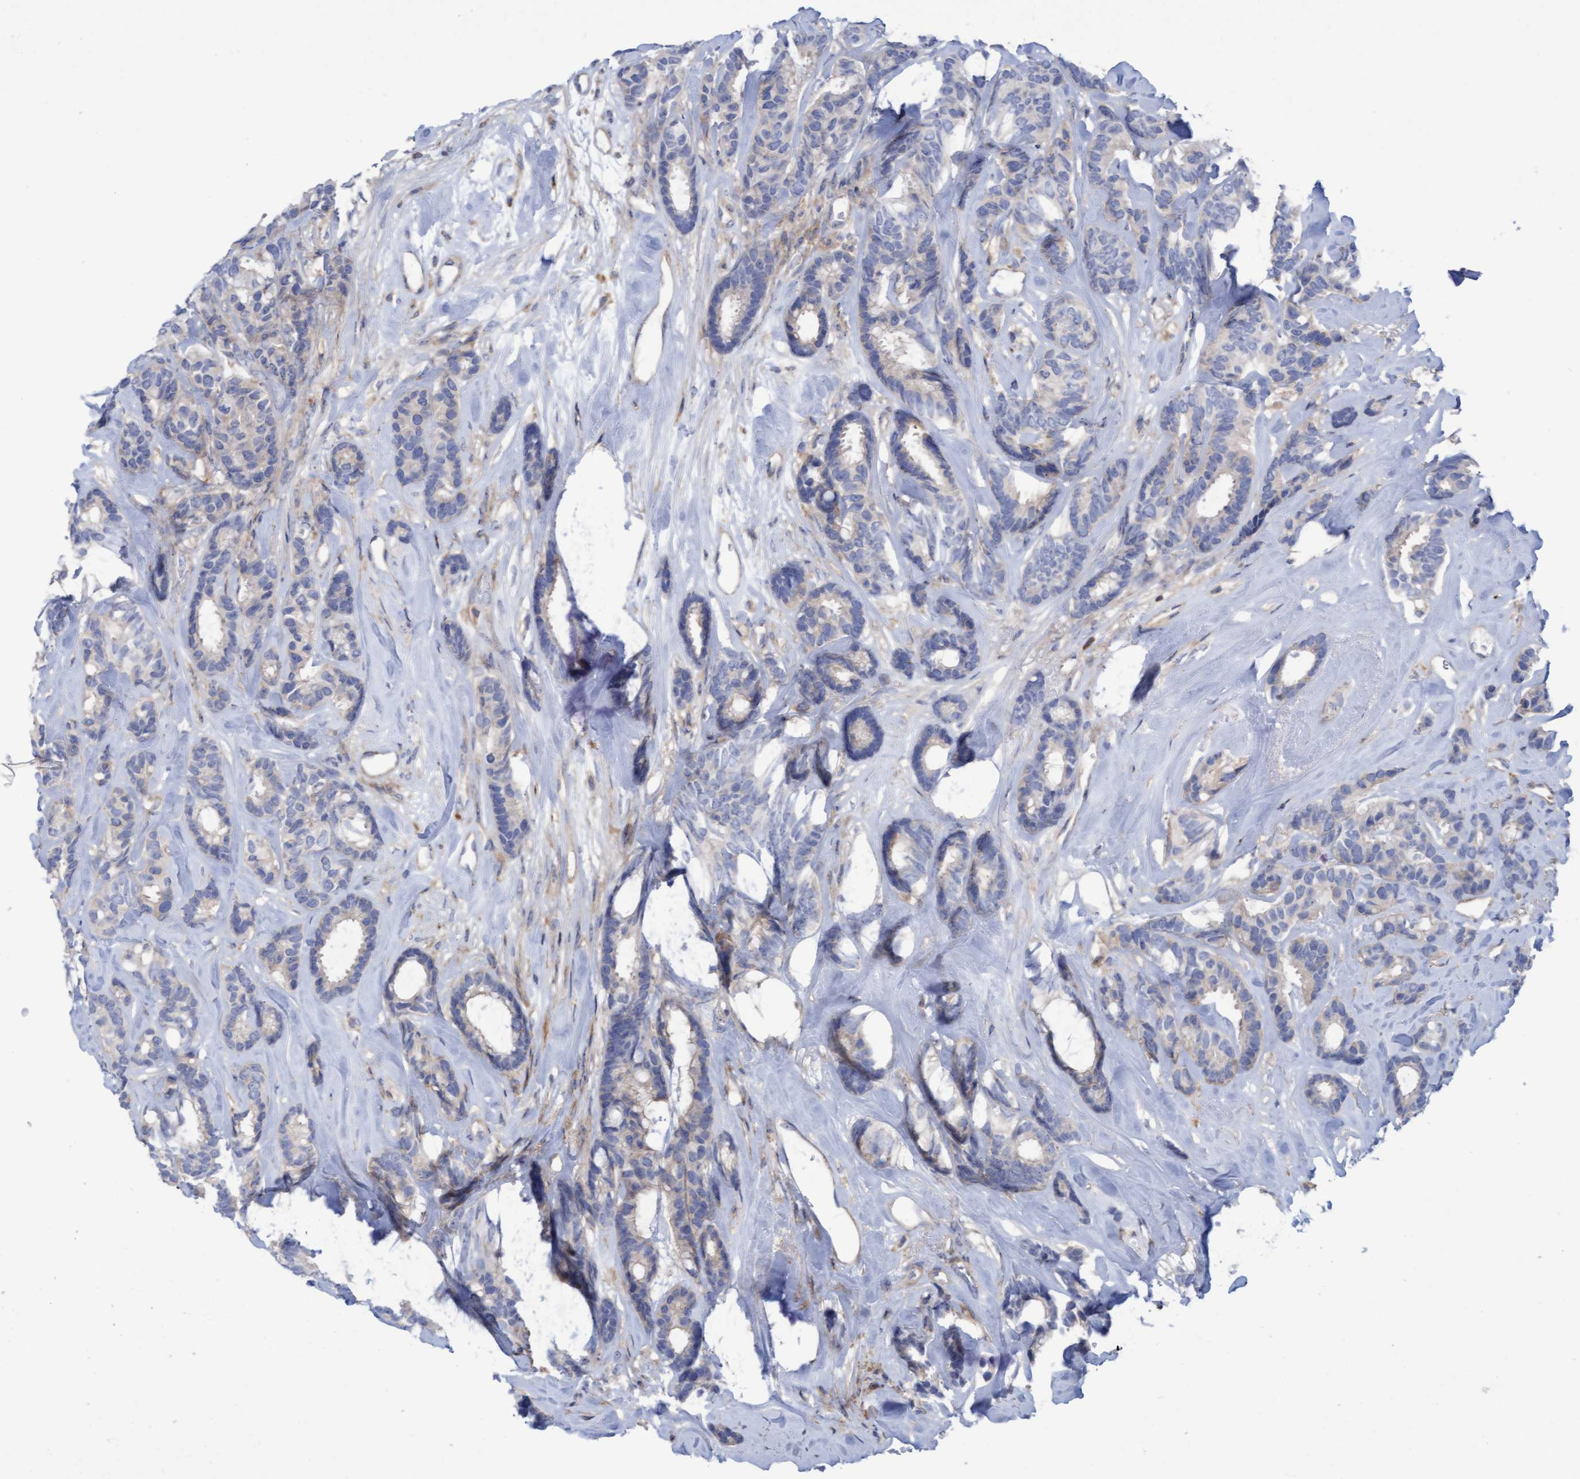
{"staining": {"intensity": "negative", "quantity": "none", "location": "none"}, "tissue": "breast cancer", "cell_type": "Tumor cells", "image_type": "cancer", "snomed": [{"axis": "morphology", "description": "Duct carcinoma"}, {"axis": "topography", "description": "Breast"}], "caption": "DAB immunohistochemical staining of human breast invasive ductal carcinoma demonstrates no significant staining in tumor cells.", "gene": "FNBP1", "patient": {"sex": "female", "age": 87}}